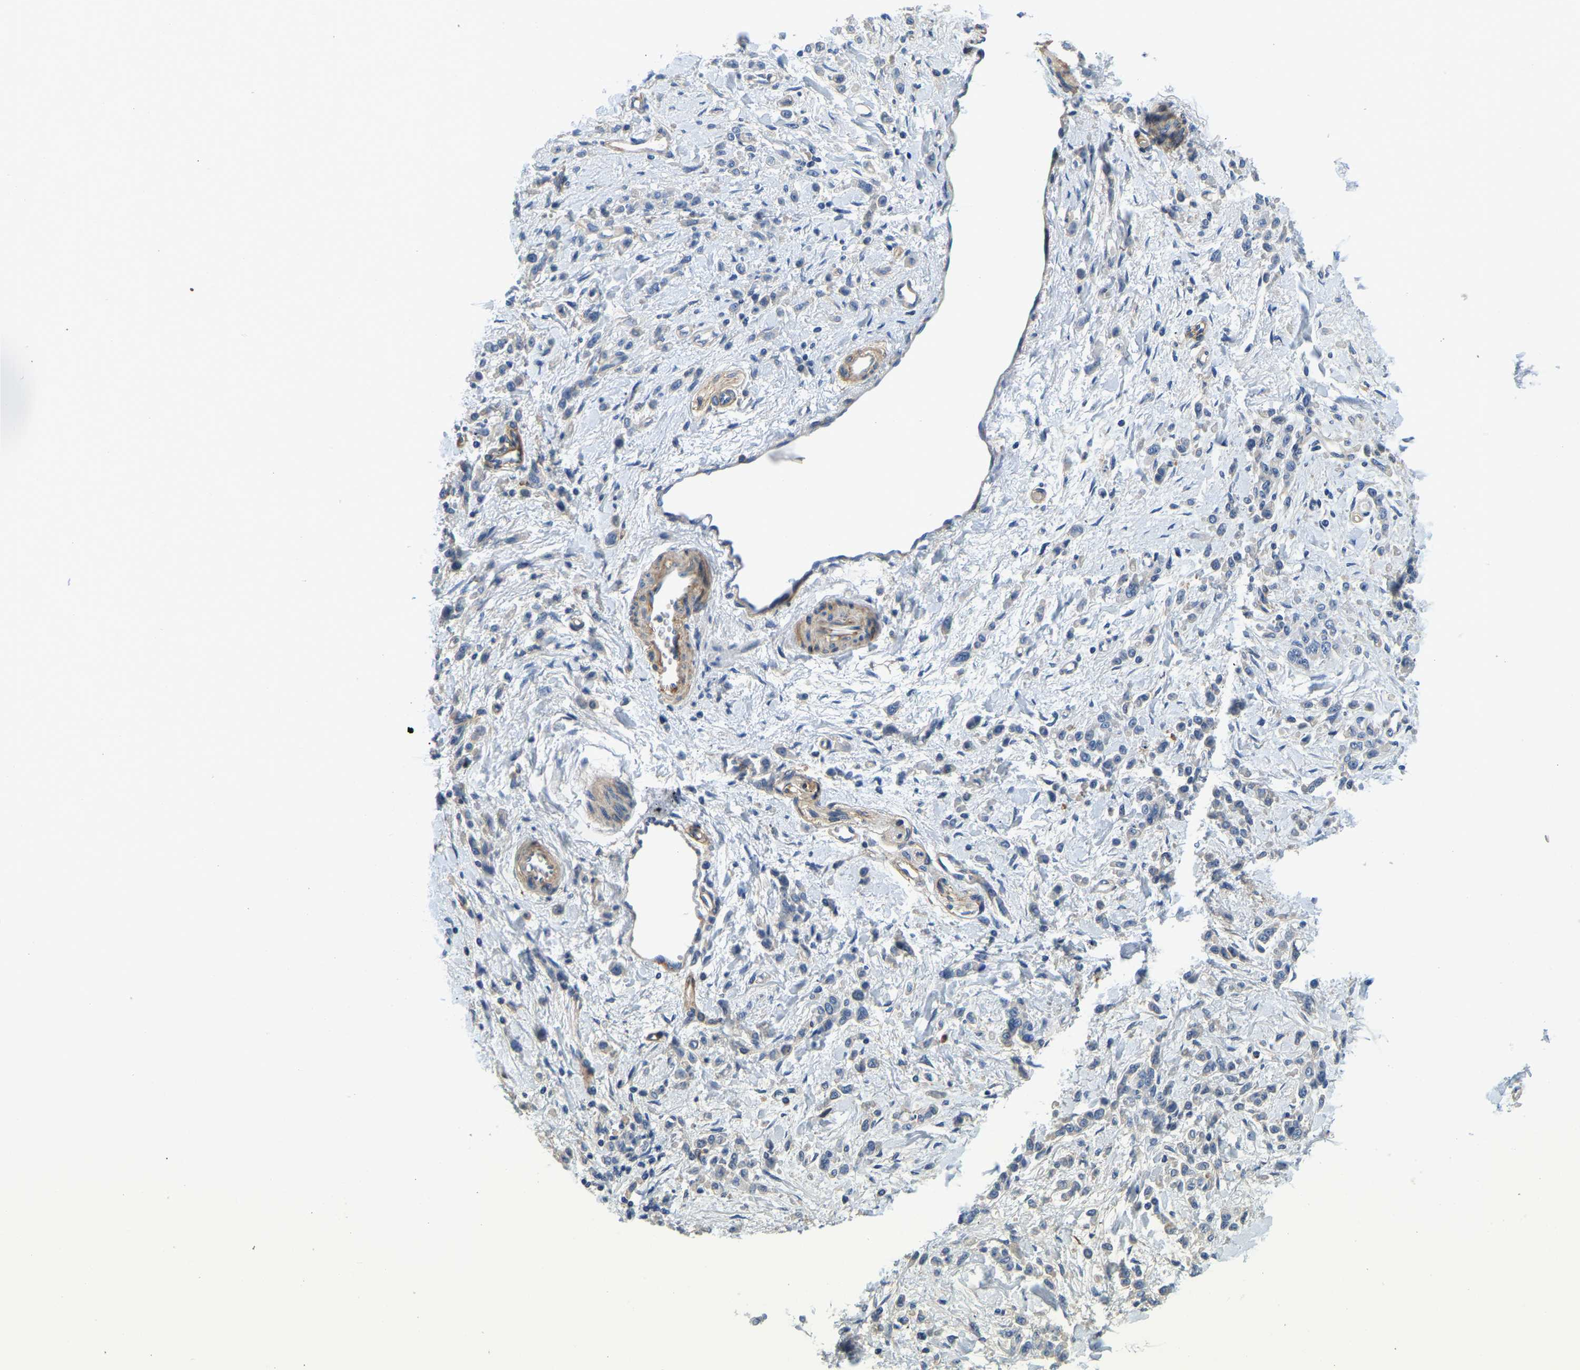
{"staining": {"intensity": "negative", "quantity": "none", "location": "none"}, "tissue": "stomach cancer", "cell_type": "Tumor cells", "image_type": "cancer", "snomed": [{"axis": "morphology", "description": "Normal tissue, NOS"}, {"axis": "morphology", "description": "Adenocarcinoma, NOS"}, {"axis": "topography", "description": "Stomach"}], "caption": "Stomach cancer (adenocarcinoma) was stained to show a protein in brown. There is no significant expression in tumor cells.", "gene": "LIAS", "patient": {"sex": "male", "age": 82}}